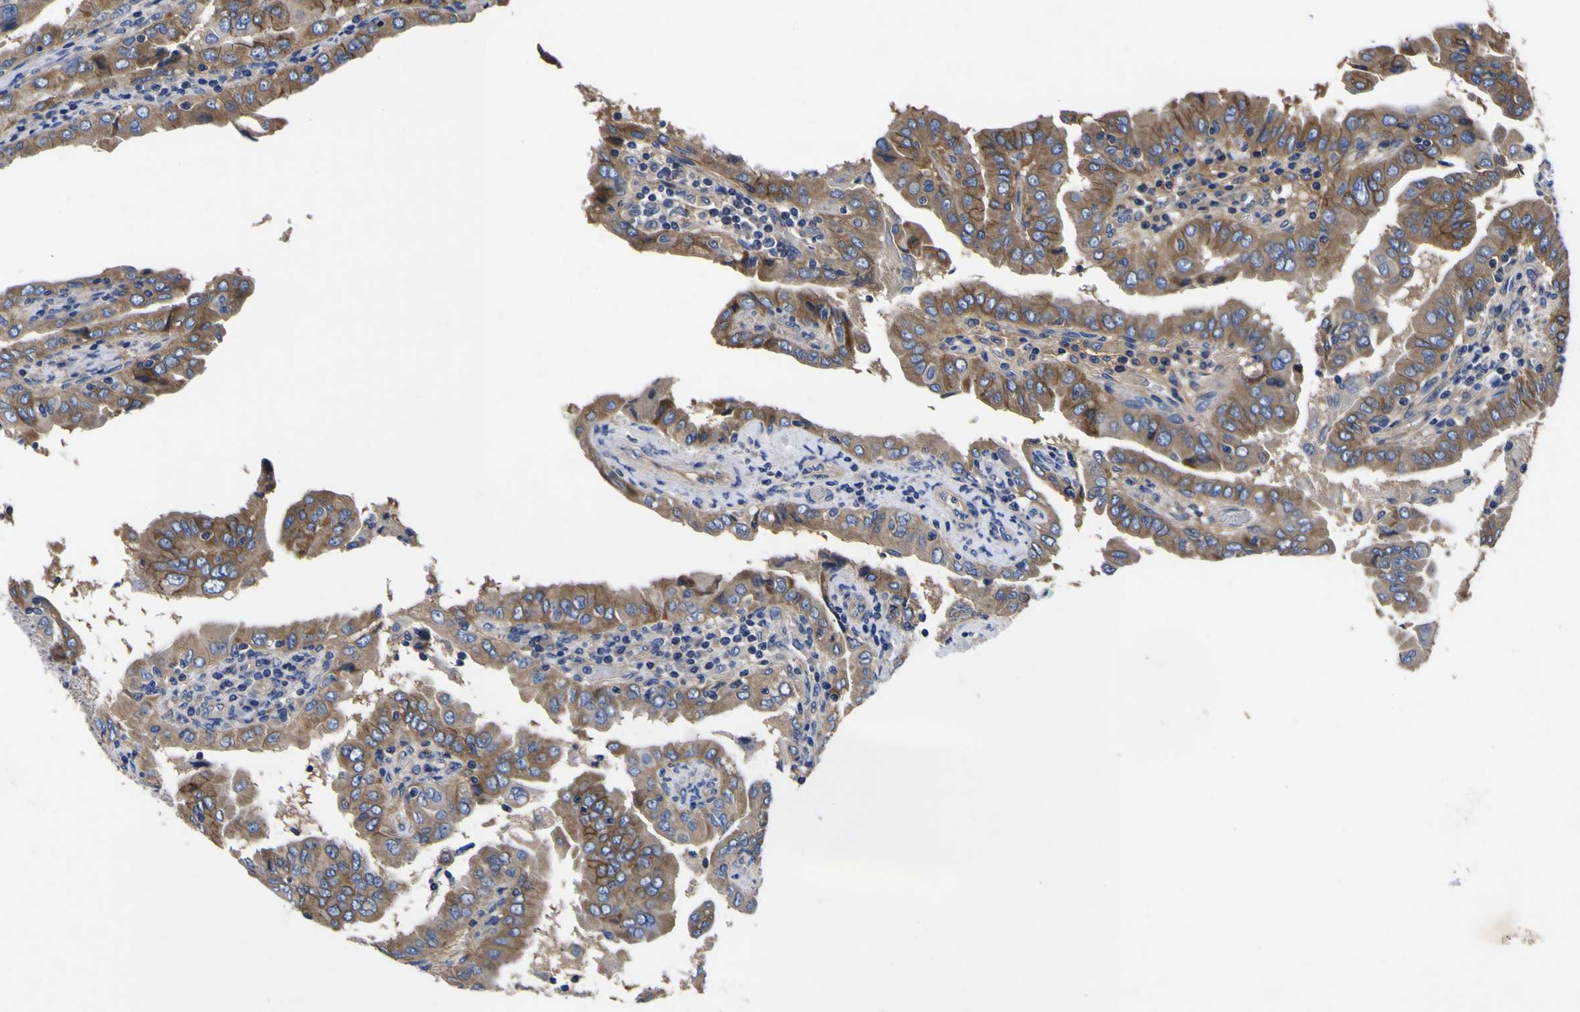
{"staining": {"intensity": "moderate", "quantity": ">75%", "location": "cytoplasmic/membranous"}, "tissue": "thyroid cancer", "cell_type": "Tumor cells", "image_type": "cancer", "snomed": [{"axis": "morphology", "description": "Papillary adenocarcinoma, NOS"}, {"axis": "topography", "description": "Thyroid gland"}], "caption": "Protein staining of thyroid cancer tissue reveals moderate cytoplasmic/membranous staining in about >75% of tumor cells. (DAB = brown stain, brightfield microscopy at high magnification).", "gene": "VASN", "patient": {"sex": "male", "age": 33}}